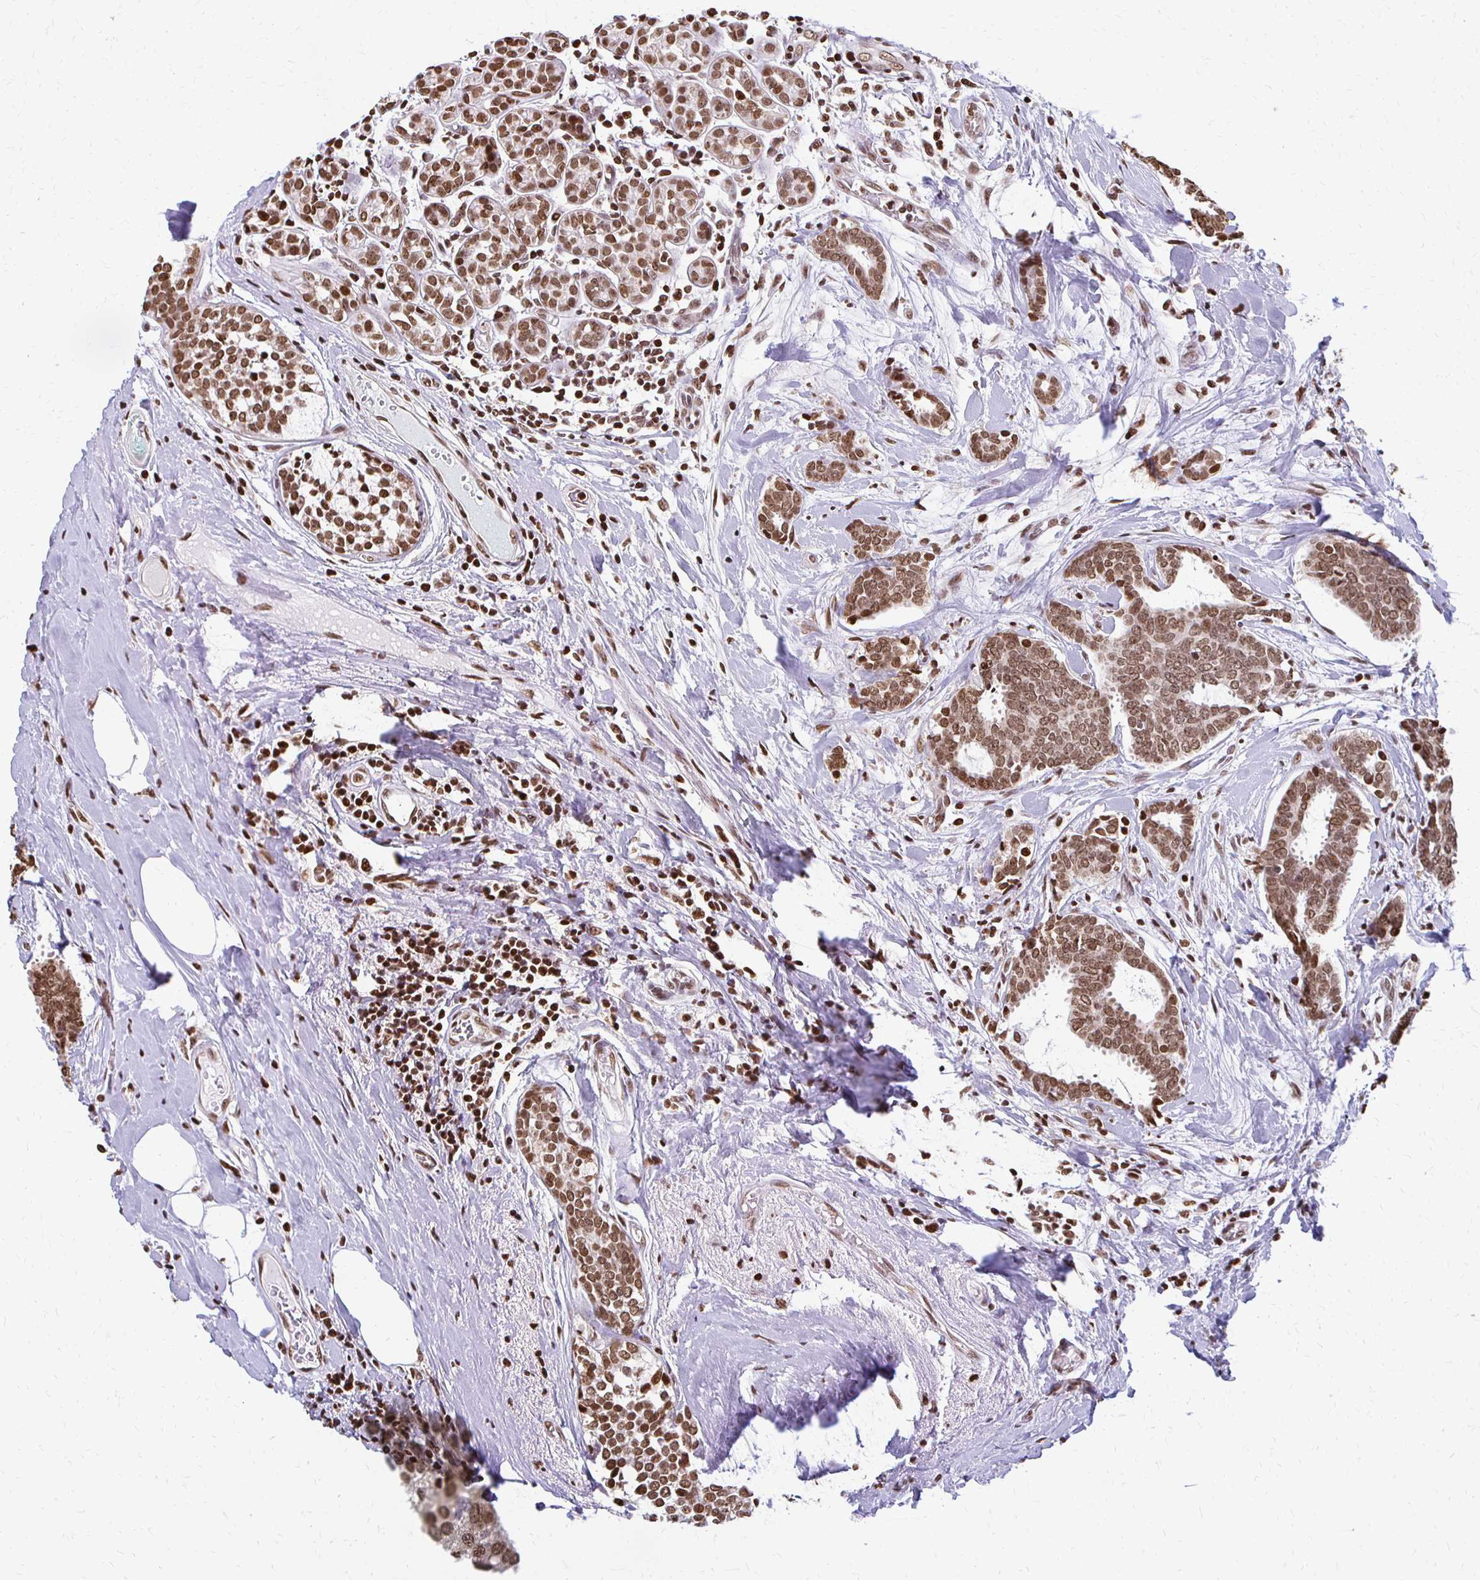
{"staining": {"intensity": "moderate", "quantity": ">75%", "location": "nuclear"}, "tissue": "breast cancer", "cell_type": "Tumor cells", "image_type": "cancer", "snomed": [{"axis": "morphology", "description": "Intraductal carcinoma, in situ"}, {"axis": "morphology", "description": "Duct carcinoma"}, {"axis": "morphology", "description": "Lobular carcinoma, in situ"}, {"axis": "topography", "description": "Breast"}], "caption": "About >75% of tumor cells in breast lobular carcinoma in situ demonstrate moderate nuclear protein staining as visualized by brown immunohistochemical staining.", "gene": "HOXA9", "patient": {"sex": "female", "age": 44}}